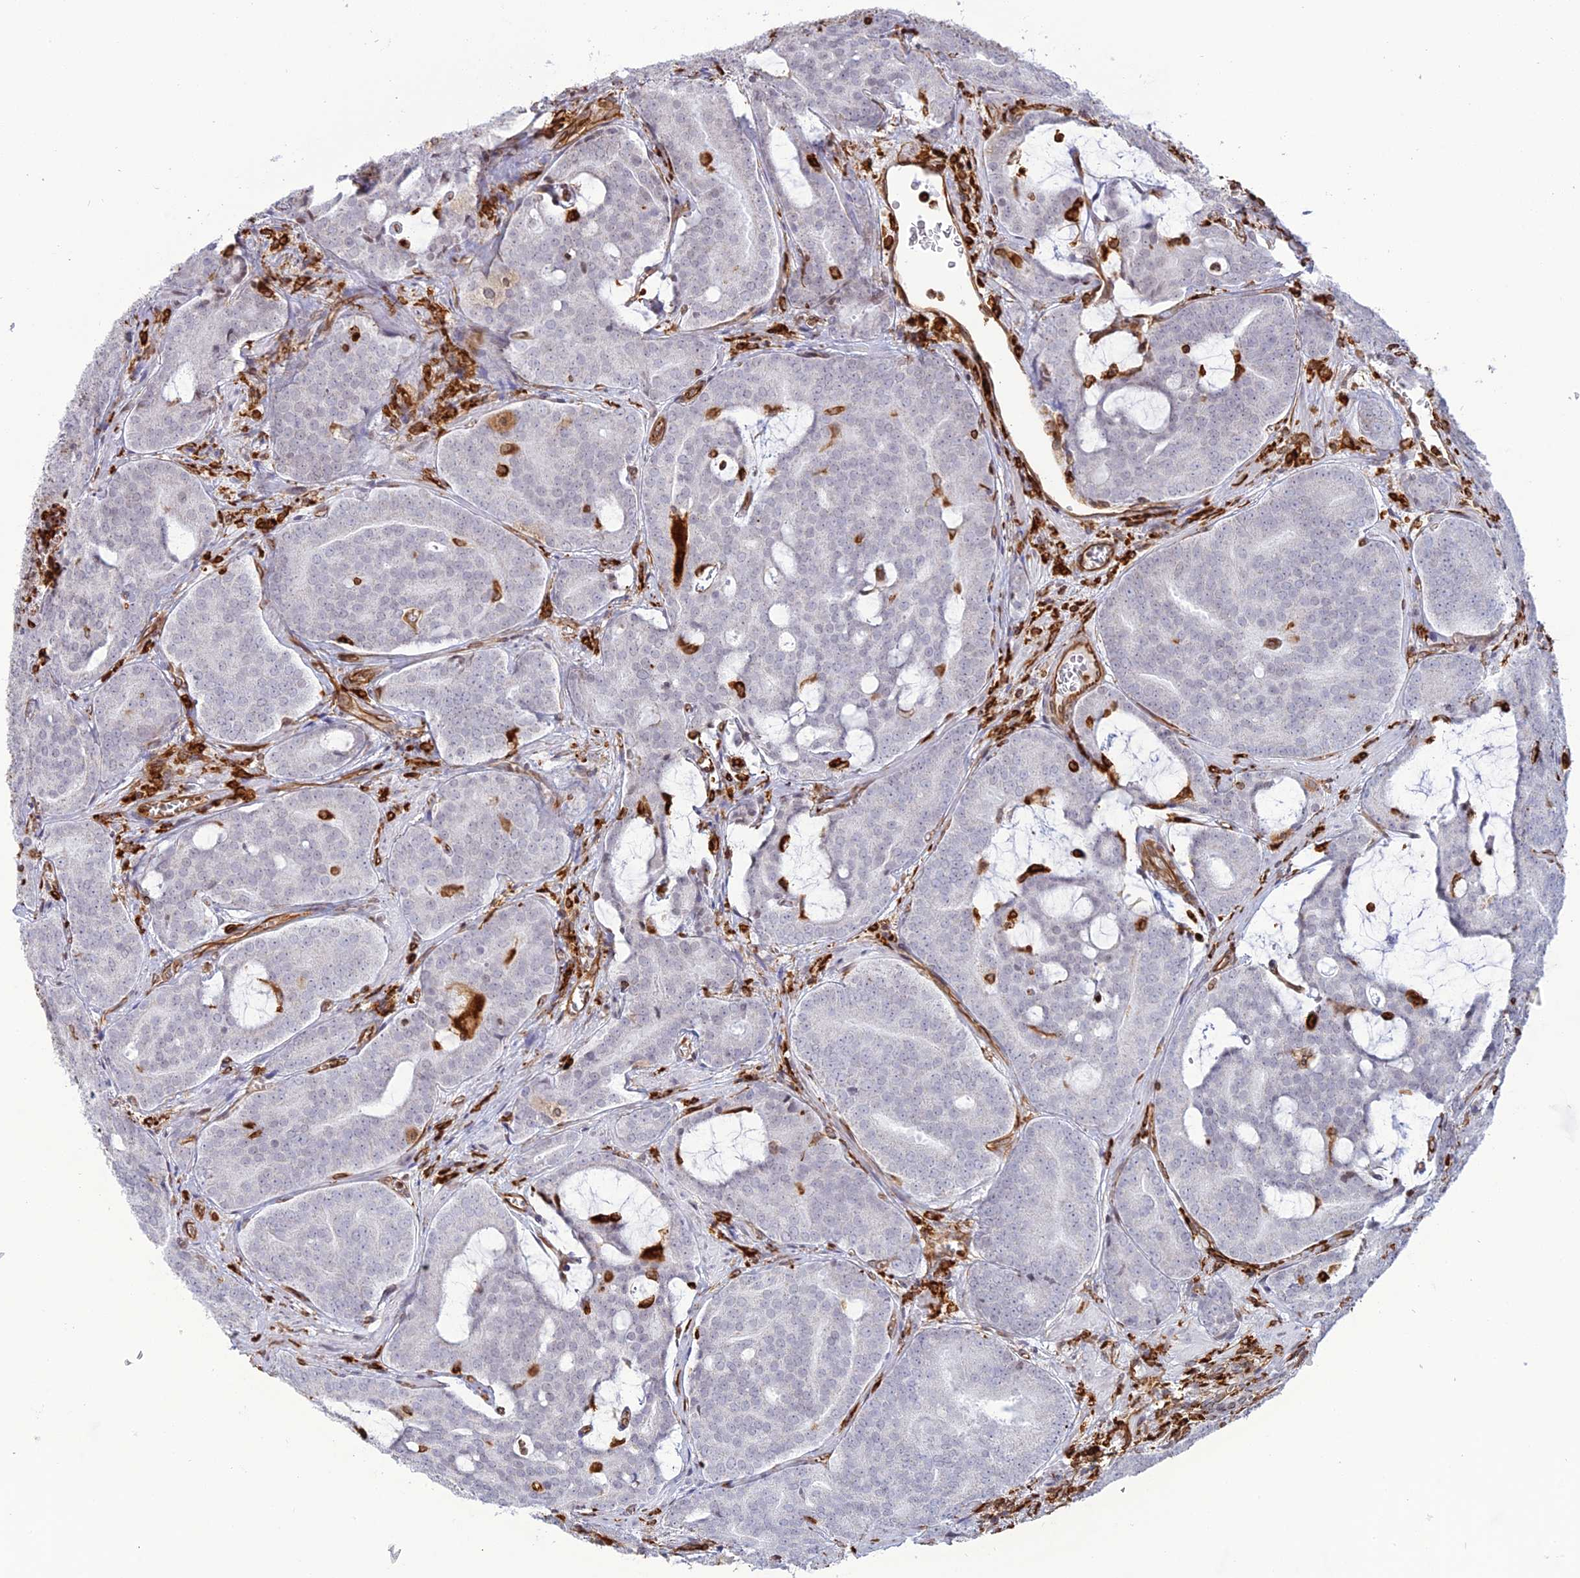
{"staining": {"intensity": "negative", "quantity": "none", "location": "none"}, "tissue": "prostate cancer", "cell_type": "Tumor cells", "image_type": "cancer", "snomed": [{"axis": "morphology", "description": "Adenocarcinoma, High grade"}, {"axis": "topography", "description": "Prostate"}], "caption": "DAB immunohistochemical staining of prostate adenocarcinoma (high-grade) reveals no significant staining in tumor cells. (Stains: DAB IHC with hematoxylin counter stain, Microscopy: brightfield microscopy at high magnification).", "gene": "APOBR", "patient": {"sex": "male", "age": 55}}